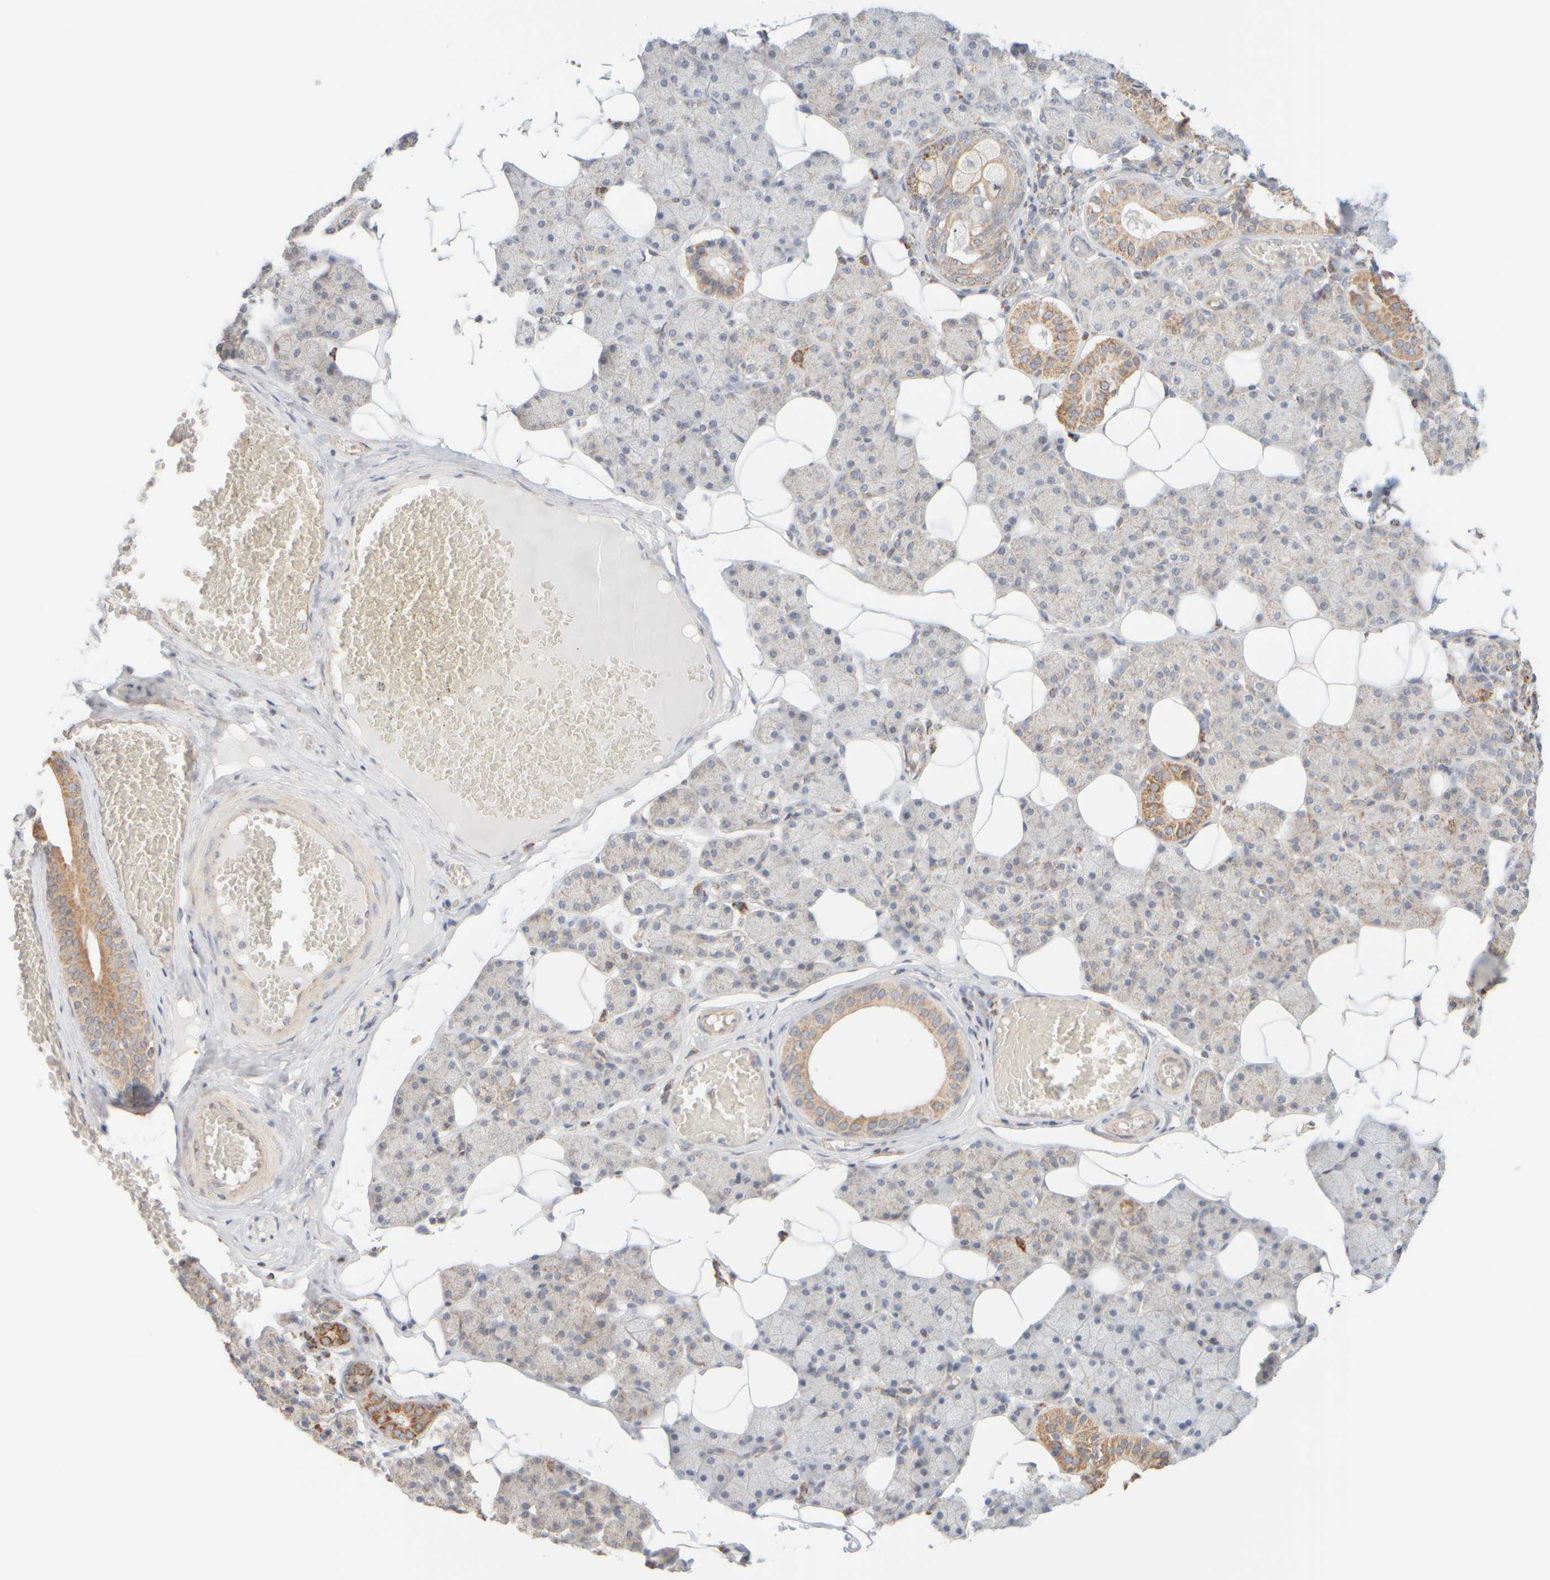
{"staining": {"intensity": "moderate", "quantity": "<25%", "location": "cytoplasmic/membranous"}, "tissue": "salivary gland", "cell_type": "Glandular cells", "image_type": "normal", "snomed": [{"axis": "morphology", "description": "Normal tissue, NOS"}, {"axis": "topography", "description": "Salivary gland"}], "caption": "Immunohistochemical staining of benign human salivary gland shows moderate cytoplasmic/membranous protein positivity in approximately <25% of glandular cells. (DAB IHC with brightfield microscopy, high magnification).", "gene": "APBB2", "patient": {"sex": "female", "age": 33}}